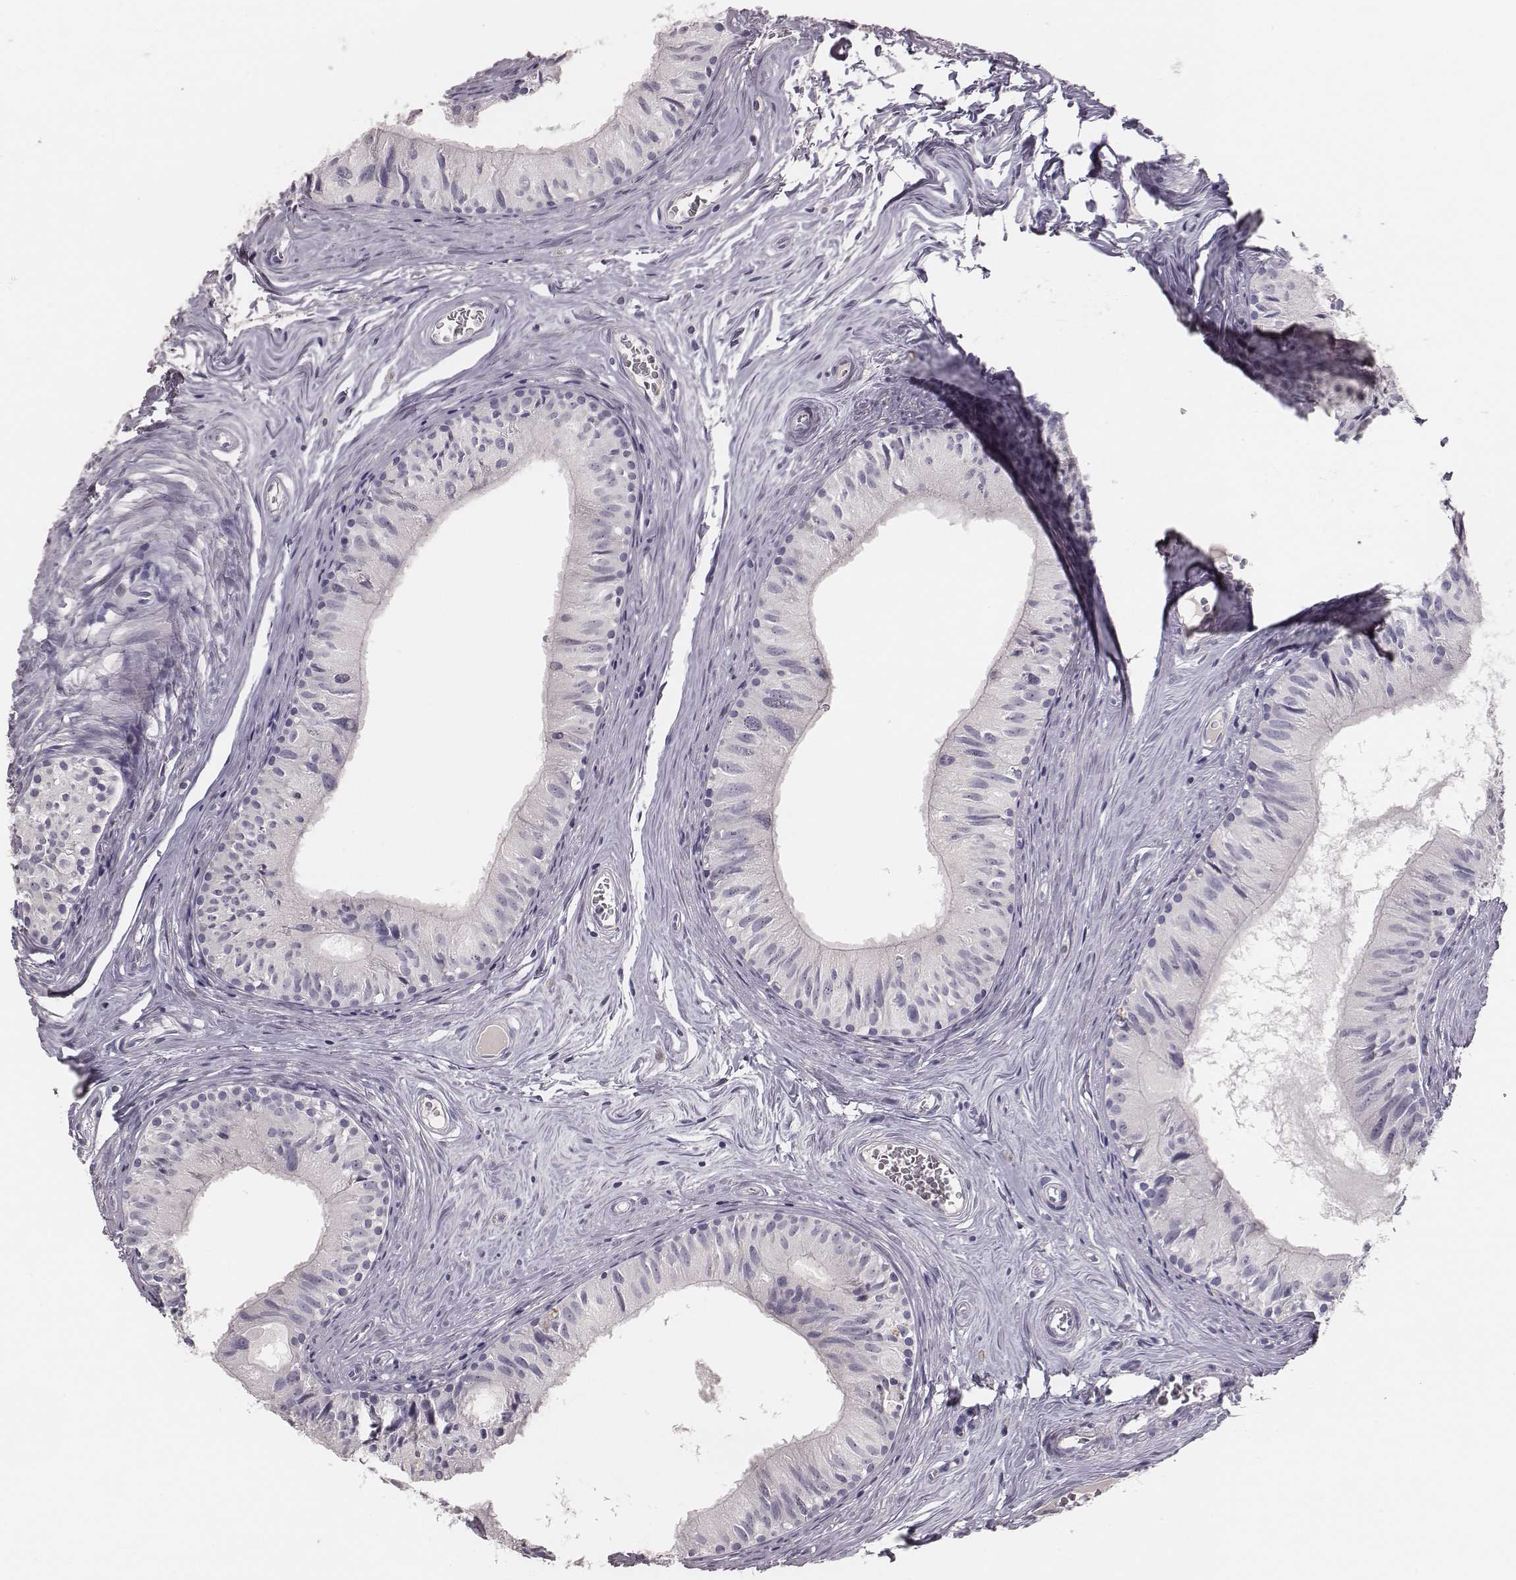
{"staining": {"intensity": "negative", "quantity": "none", "location": "none"}, "tissue": "epididymis", "cell_type": "Glandular cells", "image_type": "normal", "snomed": [{"axis": "morphology", "description": "Normal tissue, NOS"}, {"axis": "topography", "description": "Epididymis"}], "caption": "This histopathology image is of unremarkable epididymis stained with immunohistochemistry (IHC) to label a protein in brown with the nuclei are counter-stained blue. There is no expression in glandular cells.", "gene": "MYH6", "patient": {"sex": "male", "age": 52}}